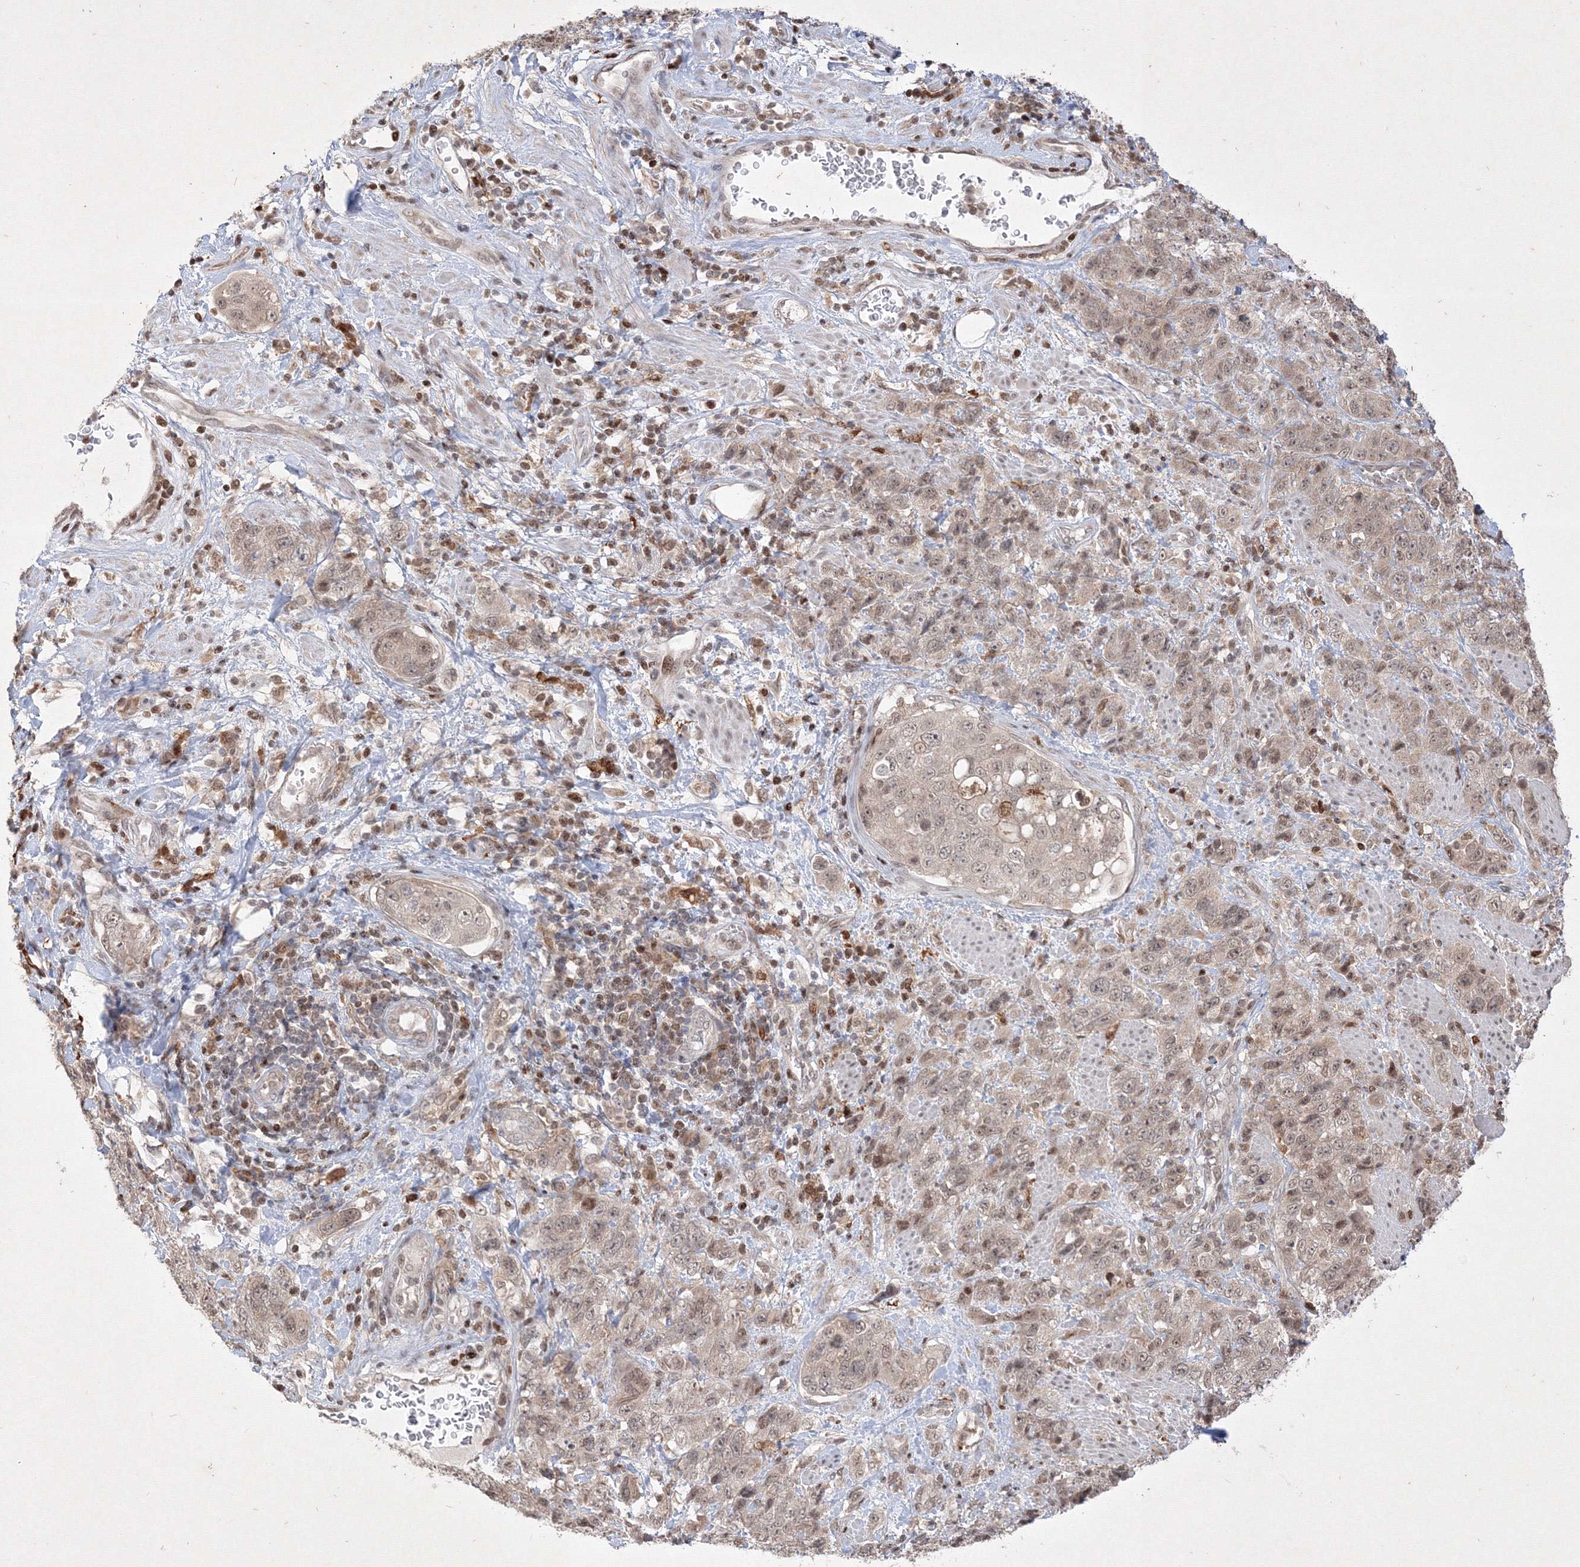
{"staining": {"intensity": "negative", "quantity": "none", "location": "none"}, "tissue": "stomach cancer", "cell_type": "Tumor cells", "image_type": "cancer", "snomed": [{"axis": "morphology", "description": "Adenocarcinoma, NOS"}, {"axis": "topography", "description": "Stomach"}], "caption": "Immunohistochemistry (IHC) photomicrograph of neoplastic tissue: stomach cancer (adenocarcinoma) stained with DAB (3,3'-diaminobenzidine) reveals no significant protein positivity in tumor cells. (Brightfield microscopy of DAB immunohistochemistry at high magnification).", "gene": "TAB1", "patient": {"sex": "male", "age": 48}}